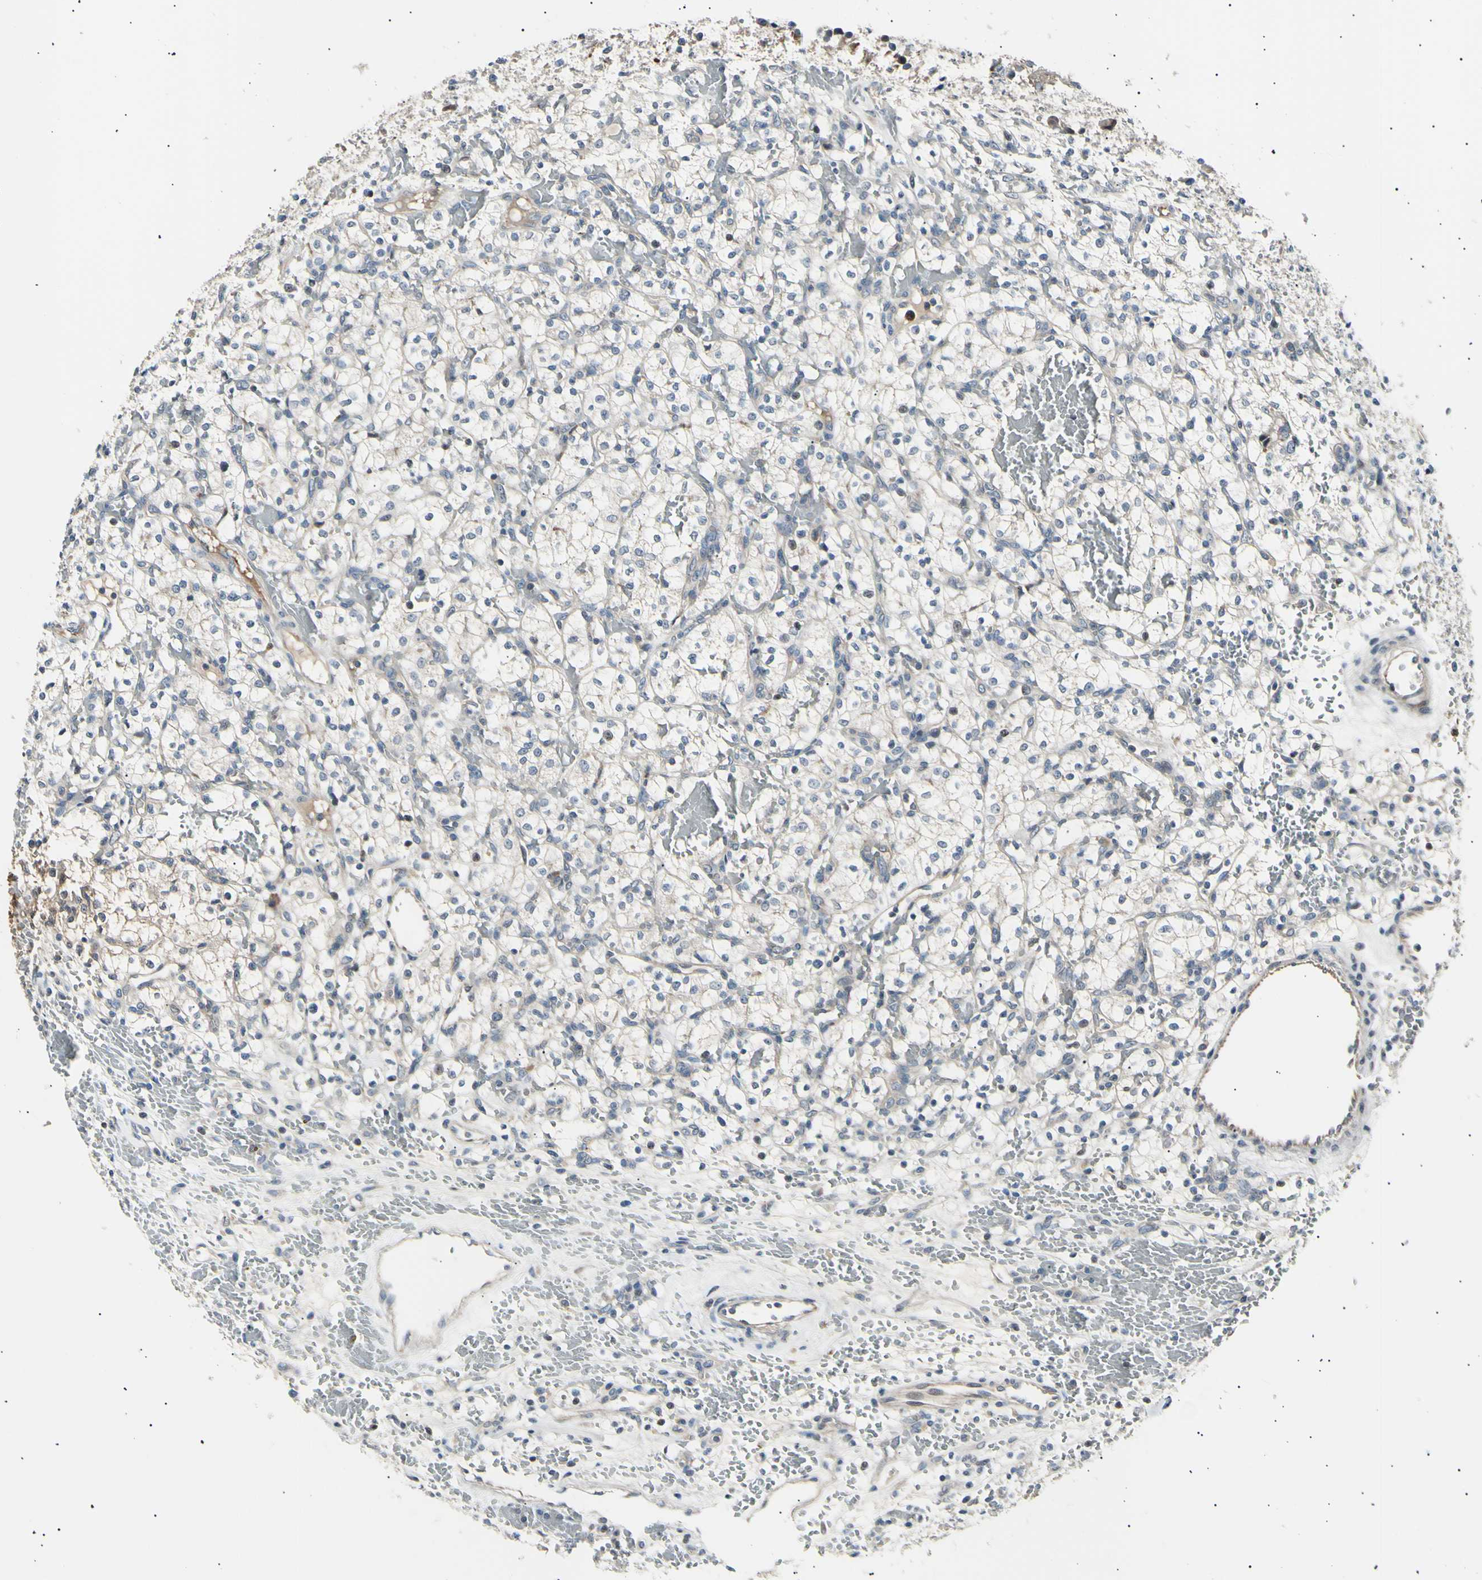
{"staining": {"intensity": "negative", "quantity": "none", "location": "none"}, "tissue": "renal cancer", "cell_type": "Tumor cells", "image_type": "cancer", "snomed": [{"axis": "morphology", "description": "Adenocarcinoma, NOS"}, {"axis": "topography", "description": "Kidney"}], "caption": "The immunohistochemistry (IHC) micrograph has no significant positivity in tumor cells of adenocarcinoma (renal) tissue.", "gene": "ITGA6", "patient": {"sex": "female", "age": 60}}